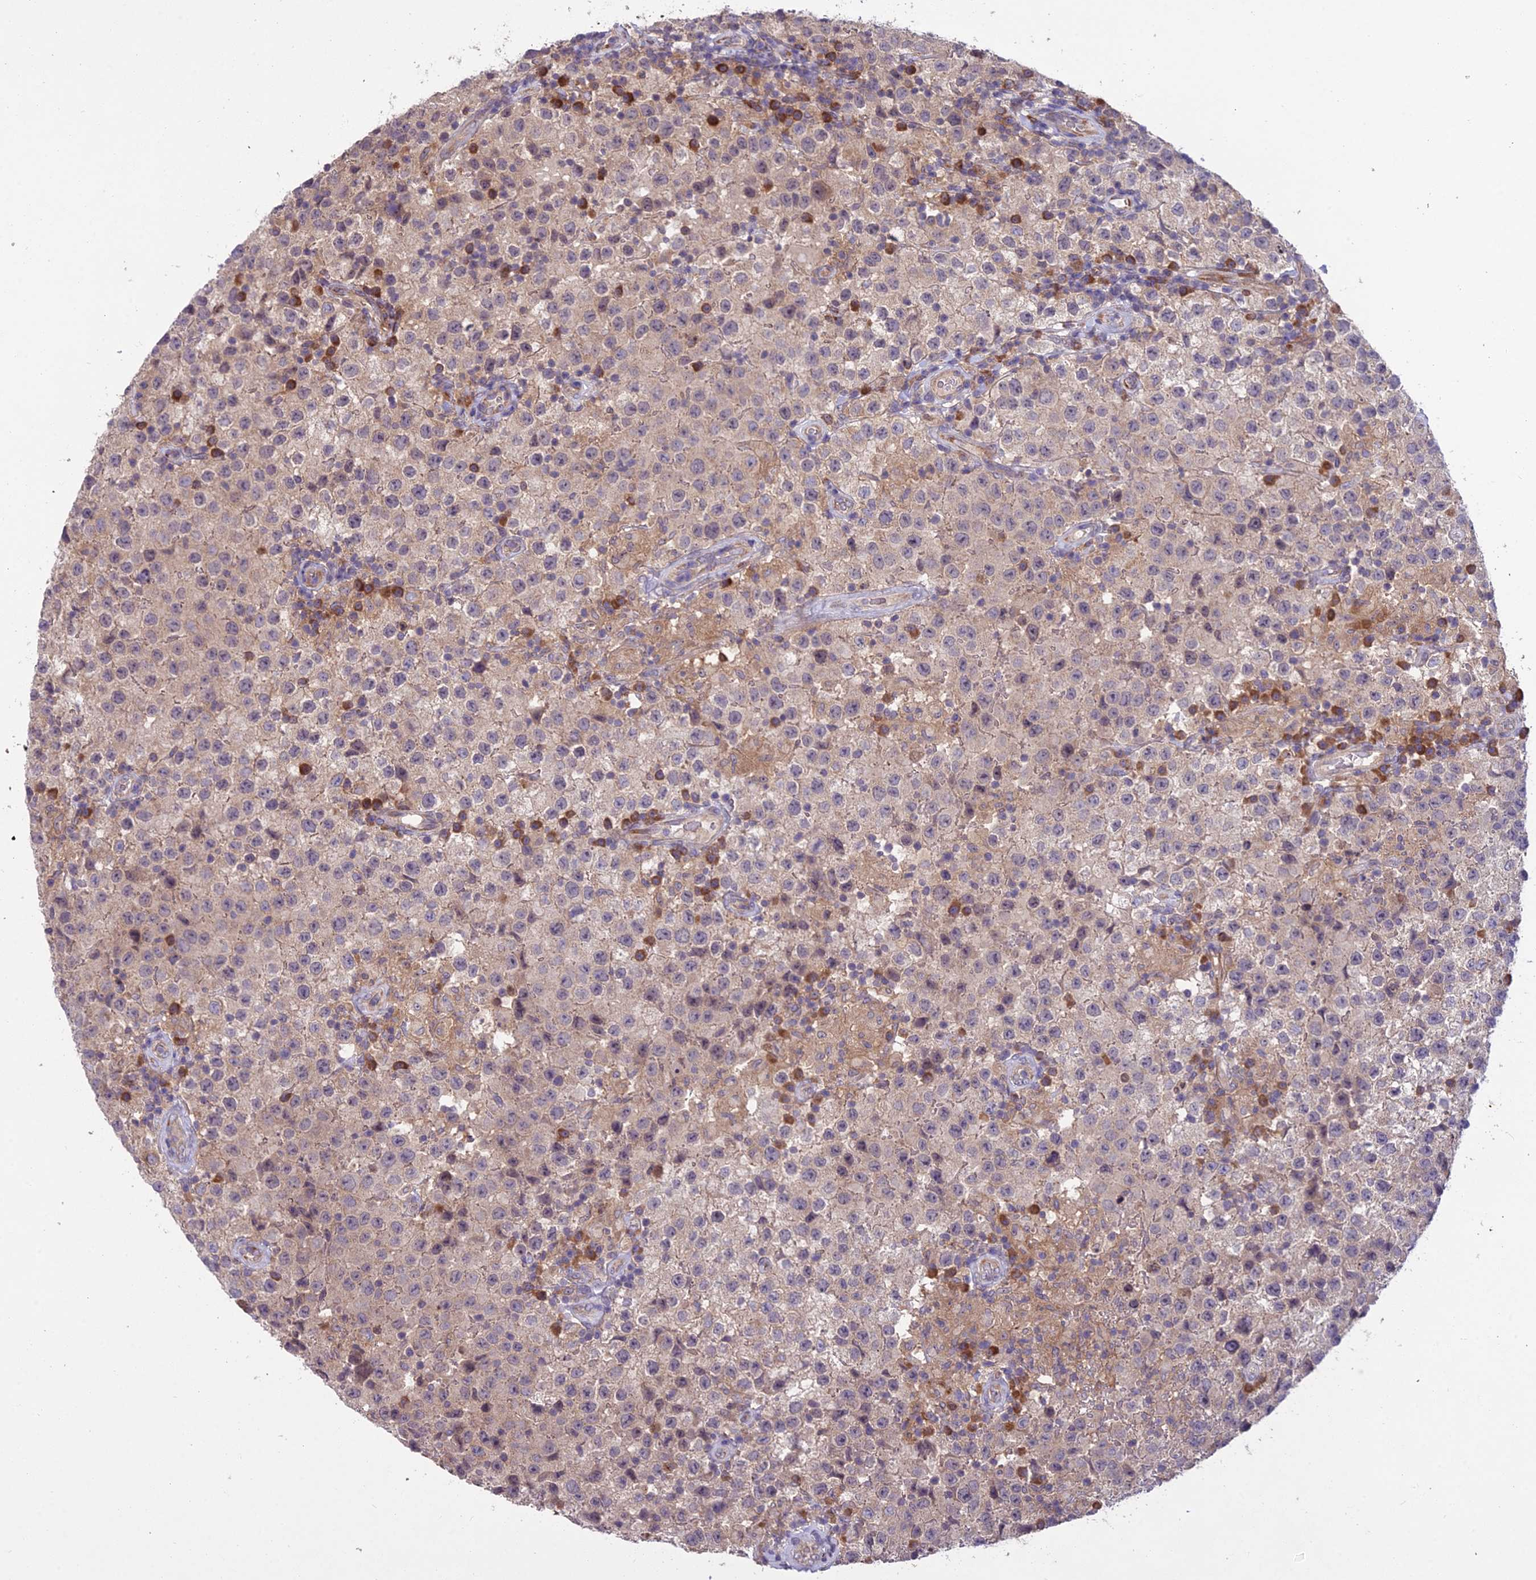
{"staining": {"intensity": "weak", "quantity": "25%-75%", "location": "cytoplasmic/membranous"}, "tissue": "testis cancer", "cell_type": "Tumor cells", "image_type": "cancer", "snomed": [{"axis": "morphology", "description": "Seminoma, NOS"}, {"axis": "morphology", "description": "Carcinoma, Embryonal, NOS"}, {"axis": "topography", "description": "Testis"}], "caption": "Human testis cancer (embryonal carcinoma) stained for a protein (brown) shows weak cytoplasmic/membranous positive positivity in approximately 25%-75% of tumor cells.", "gene": "CENPL", "patient": {"sex": "male", "age": 41}}